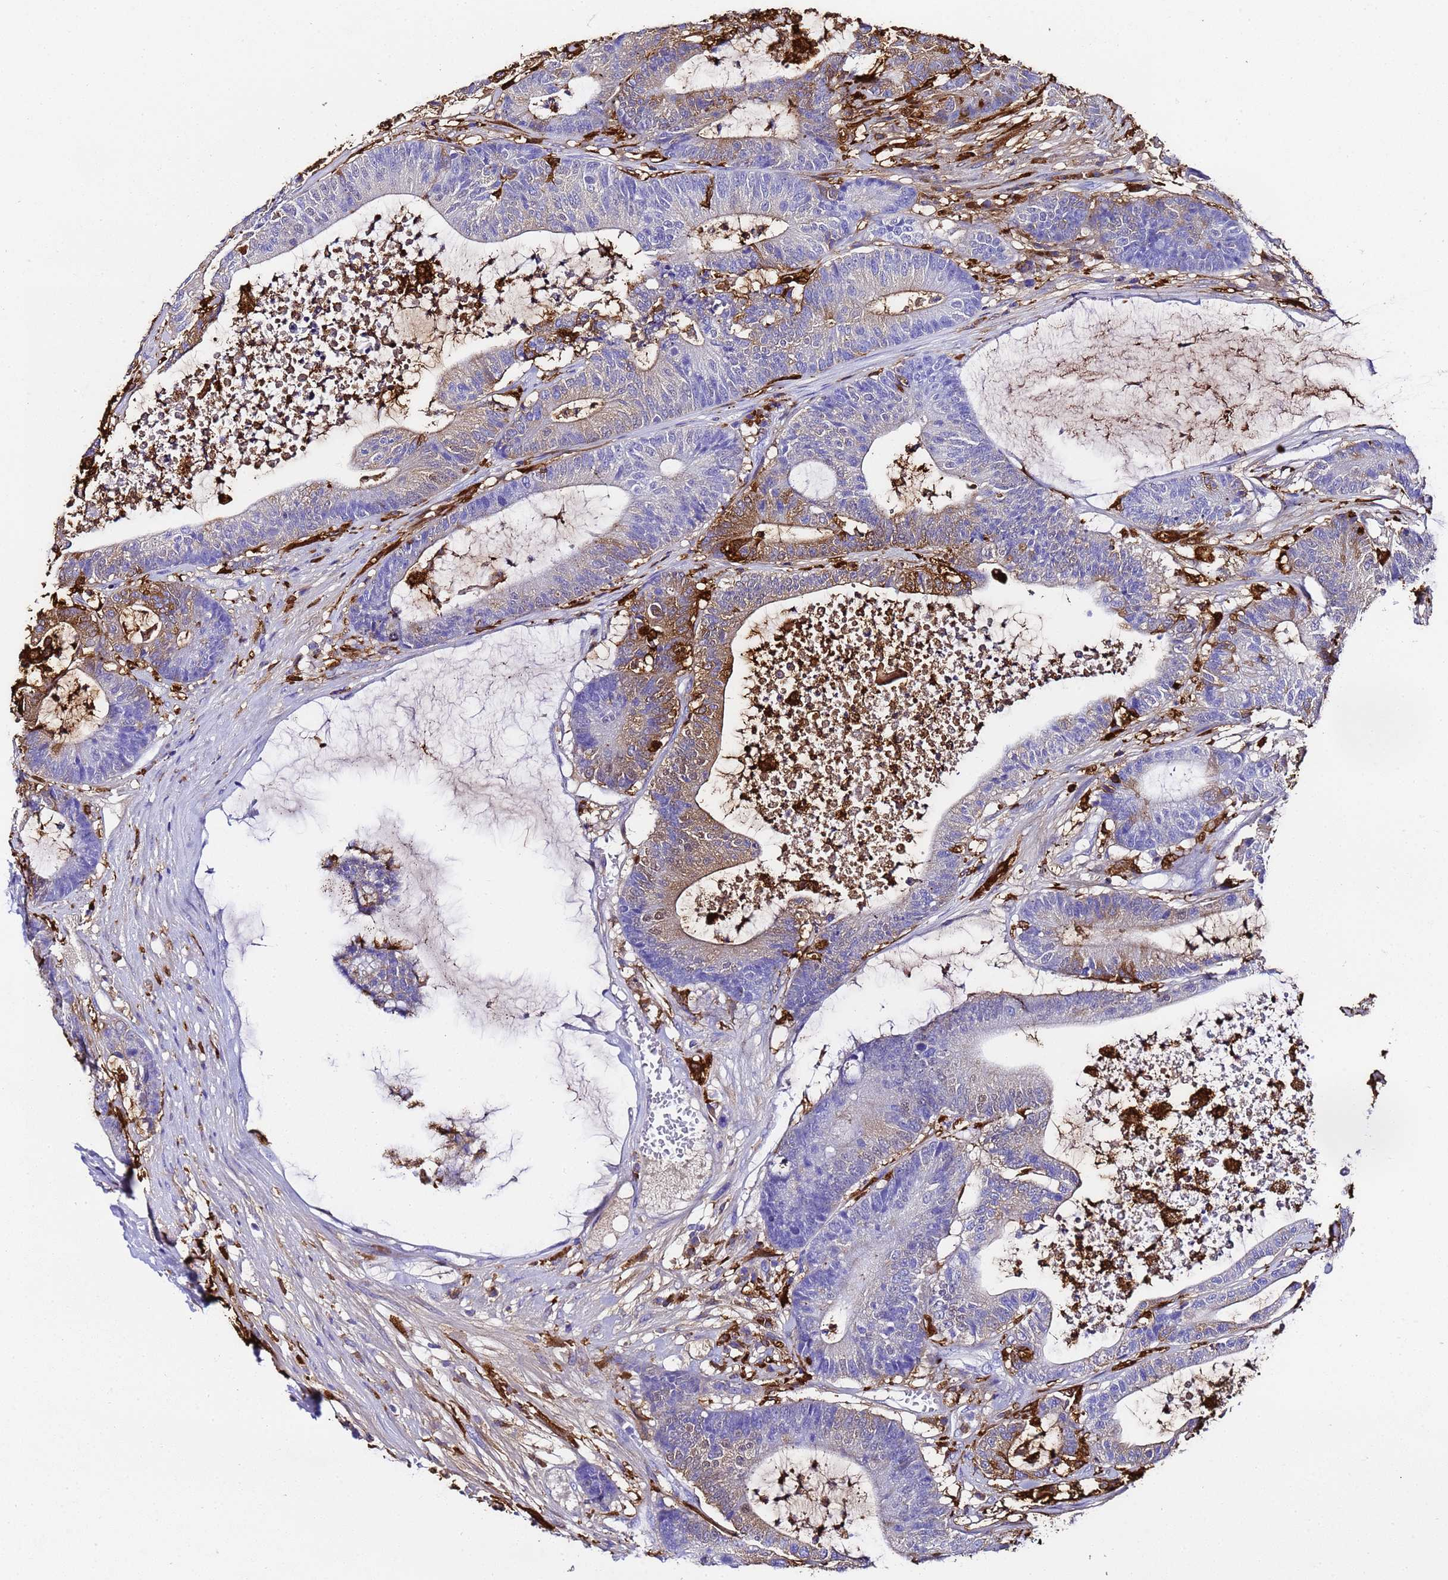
{"staining": {"intensity": "strong", "quantity": "<25%", "location": "cytoplasmic/membranous"}, "tissue": "colorectal cancer", "cell_type": "Tumor cells", "image_type": "cancer", "snomed": [{"axis": "morphology", "description": "Adenocarcinoma, NOS"}, {"axis": "topography", "description": "Colon"}], "caption": "Brown immunohistochemical staining in human colorectal adenocarcinoma exhibits strong cytoplasmic/membranous staining in approximately <25% of tumor cells.", "gene": "FTL", "patient": {"sex": "female", "age": 84}}